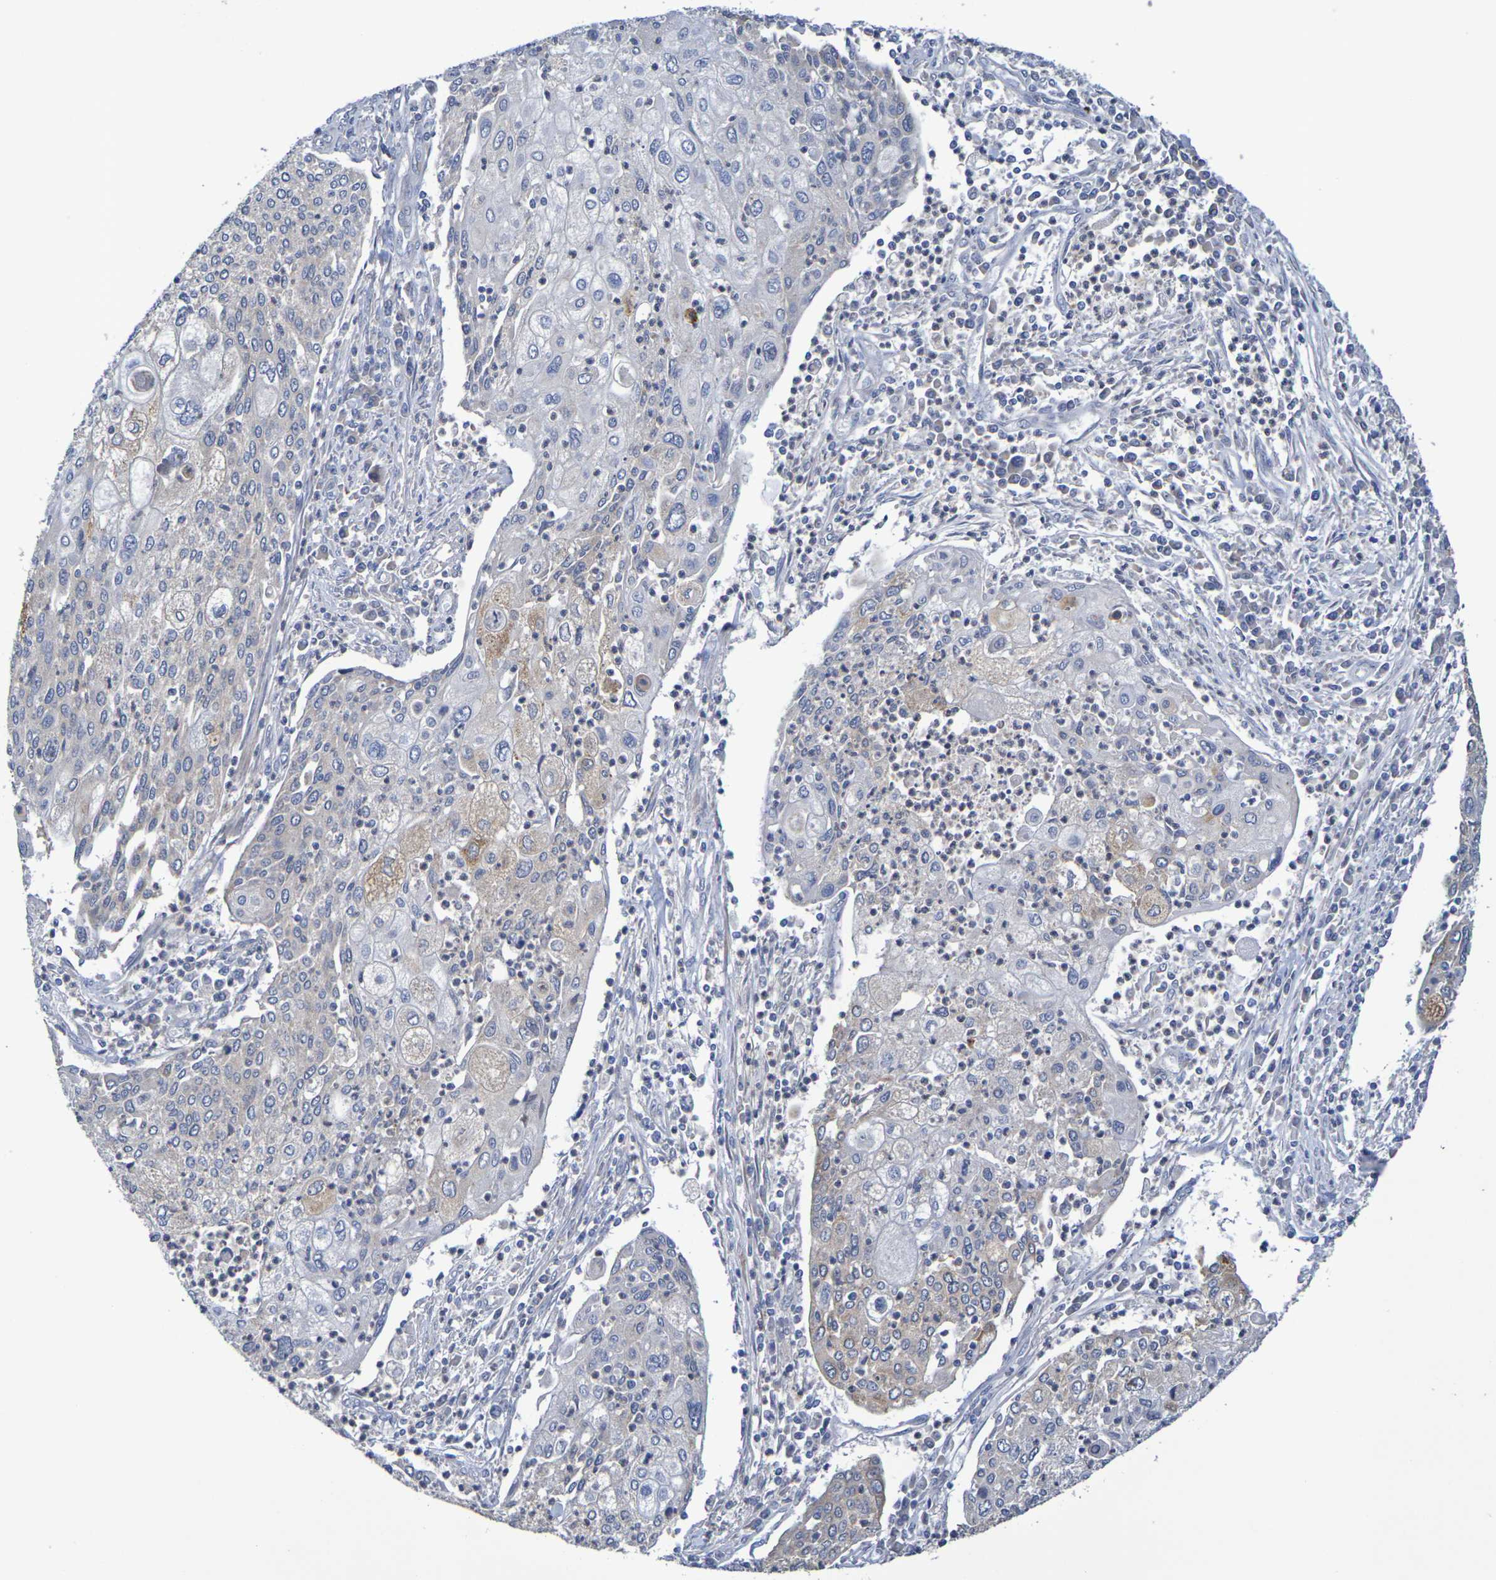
{"staining": {"intensity": "weak", "quantity": "<25%", "location": "cytoplasmic/membranous"}, "tissue": "cervical cancer", "cell_type": "Tumor cells", "image_type": "cancer", "snomed": [{"axis": "morphology", "description": "Squamous cell carcinoma, NOS"}, {"axis": "topography", "description": "Cervix"}], "caption": "An image of human cervical cancer (squamous cell carcinoma) is negative for staining in tumor cells. (DAB immunohistochemistry (IHC) with hematoxylin counter stain).", "gene": "SDC4", "patient": {"sex": "female", "age": 40}}